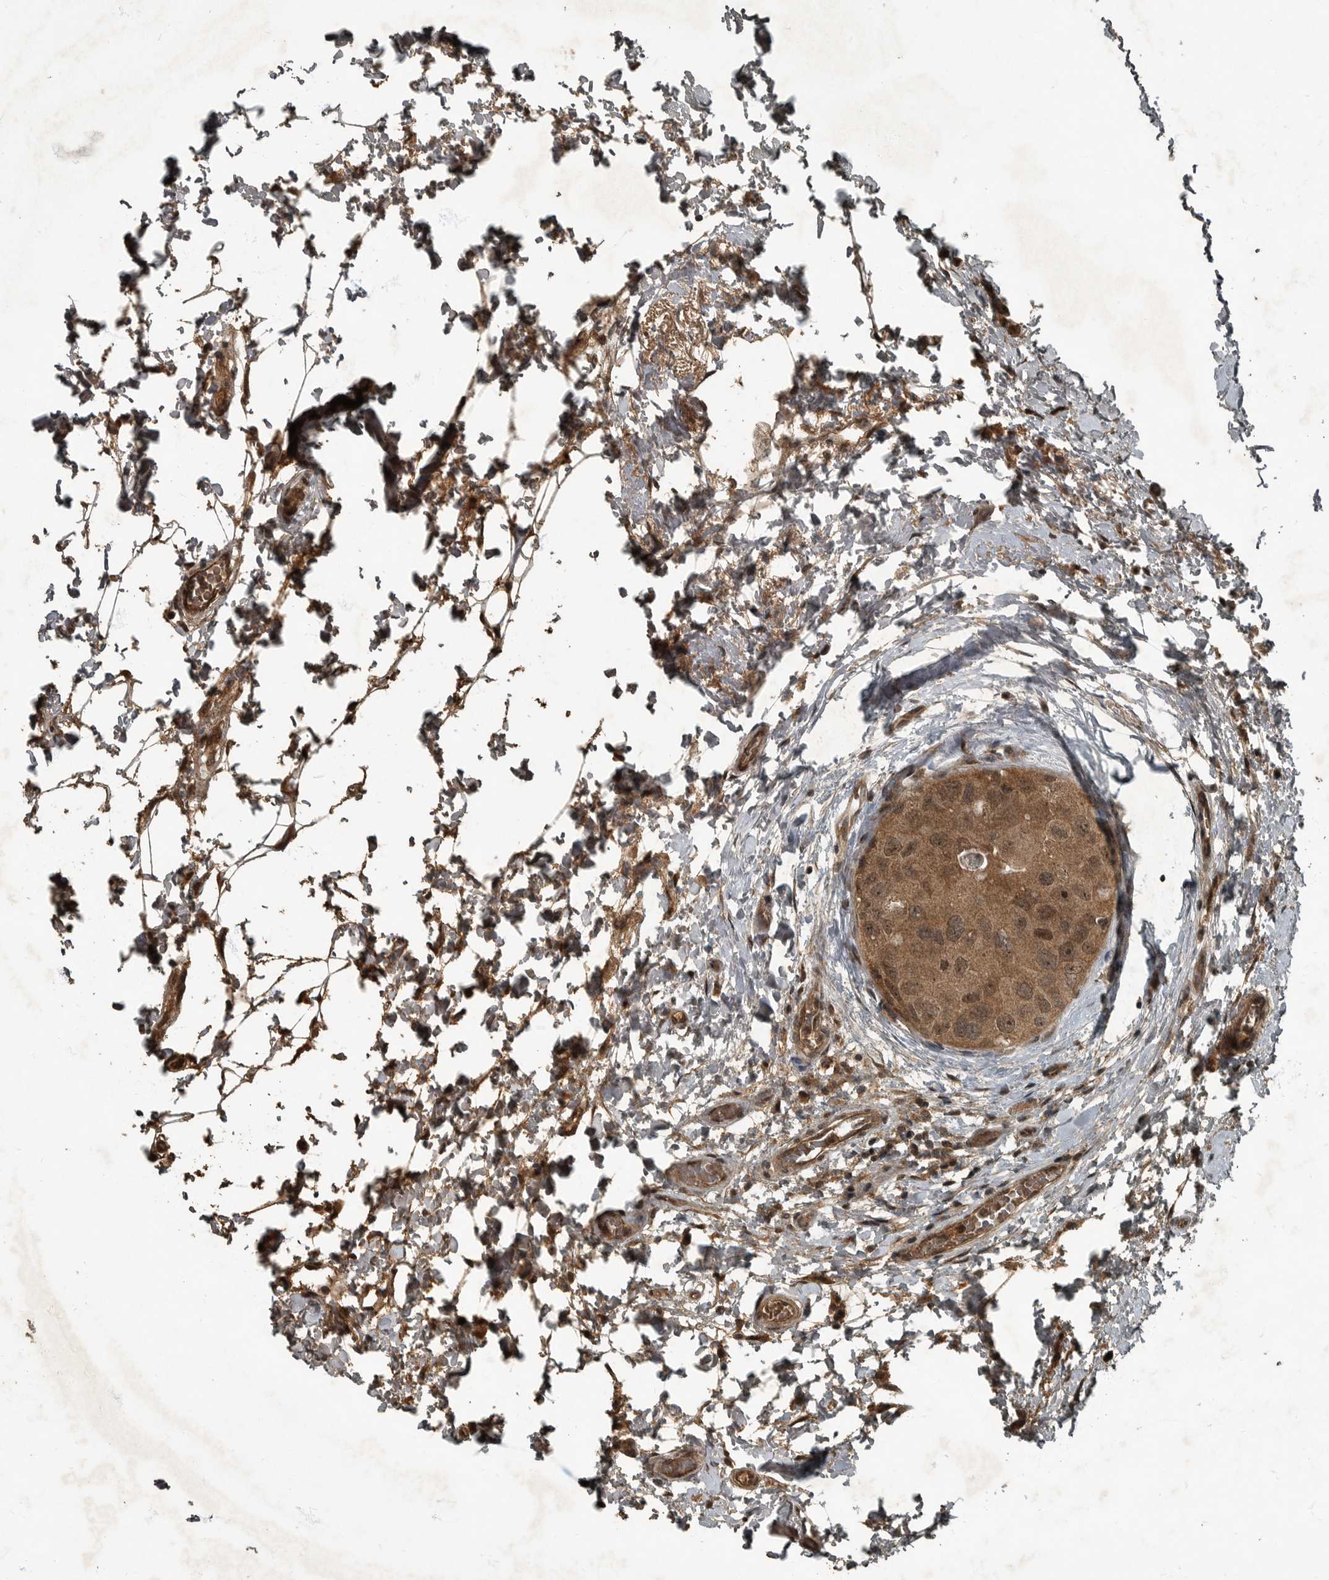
{"staining": {"intensity": "moderate", "quantity": ">75%", "location": "cytoplasmic/membranous,nuclear"}, "tissue": "breast cancer", "cell_type": "Tumor cells", "image_type": "cancer", "snomed": [{"axis": "morphology", "description": "Duct carcinoma"}, {"axis": "topography", "description": "Breast"}], "caption": "IHC (DAB) staining of human infiltrating ductal carcinoma (breast) demonstrates moderate cytoplasmic/membranous and nuclear protein positivity in about >75% of tumor cells.", "gene": "FOXO1", "patient": {"sex": "female", "age": 62}}